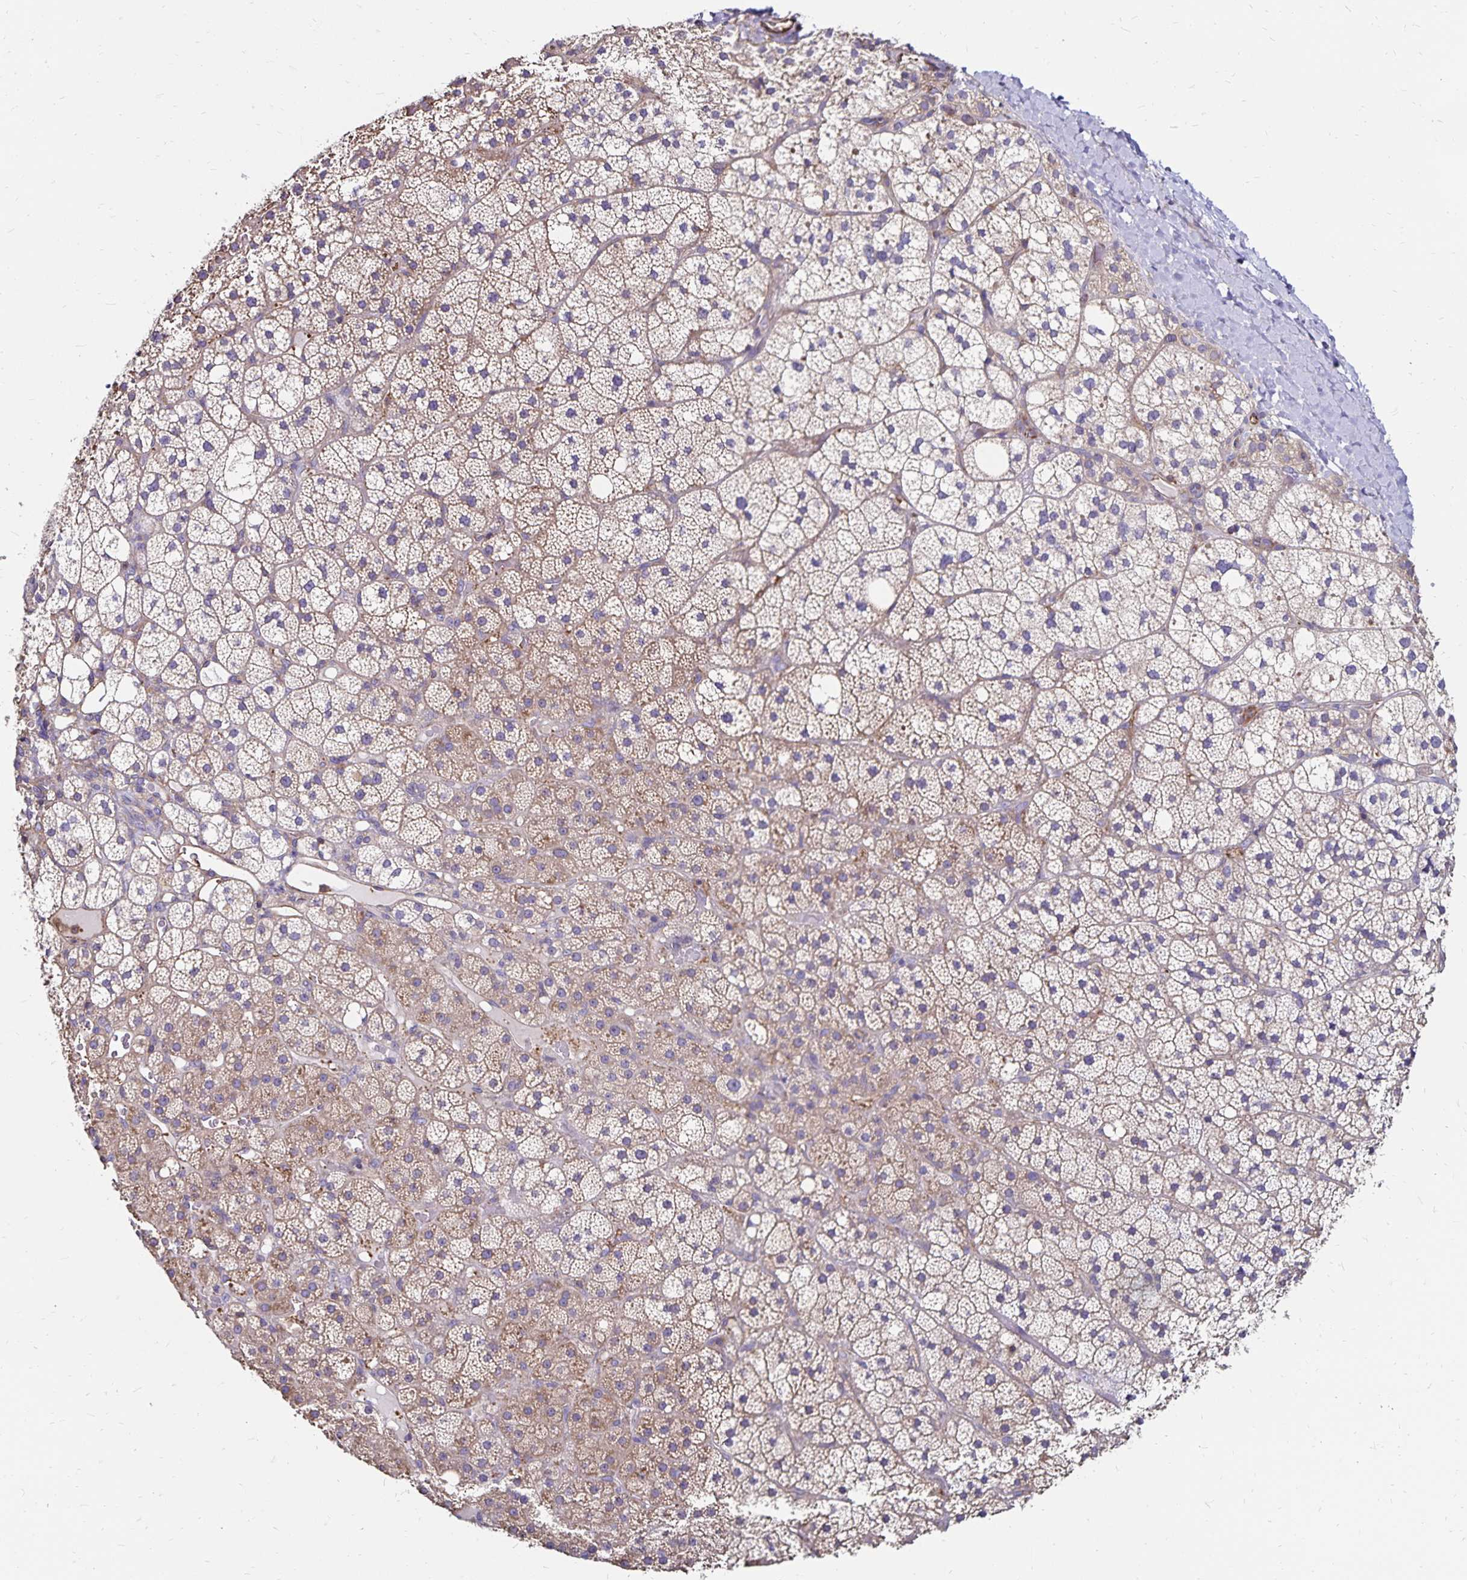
{"staining": {"intensity": "moderate", "quantity": "25%-75%", "location": "cytoplasmic/membranous"}, "tissue": "adrenal gland", "cell_type": "Glandular cells", "image_type": "normal", "snomed": [{"axis": "morphology", "description": "Normal tissue, NOS"}, {"axis": "topography", "description": "Adrenal gland"}], "caption": "The micrograph reveals a brown stain indicating the presence of a protein in the cytoplasmic/membranous of glandular cells in adrenal gland.", "gene": "RPRML", "patient": {"sex": "male", "age": 53}}